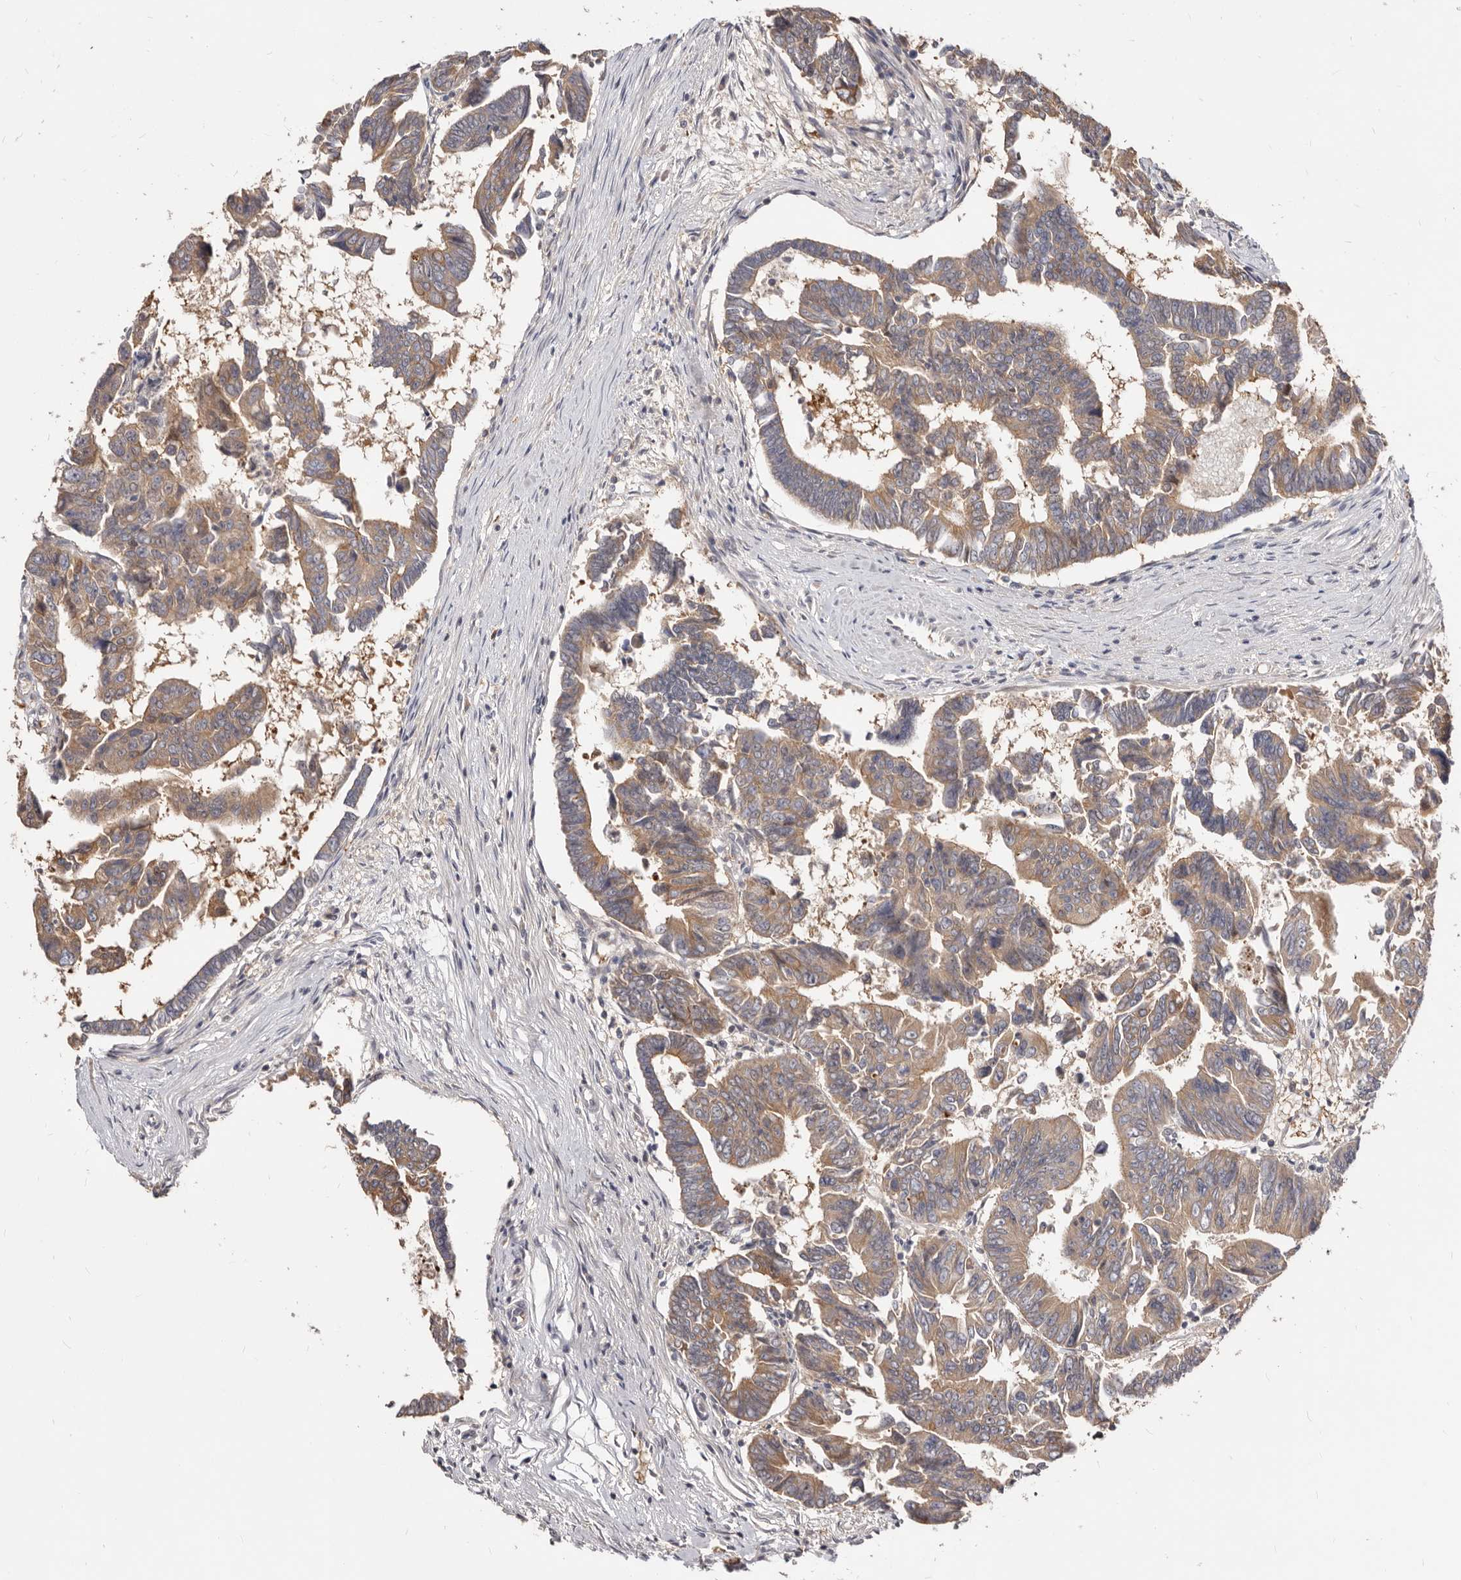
{"staining": {"intensity": "moderate", "quantity": ">75%", "location": "cytoplasmic/membranous"}, "tissue": "colorectal cancer", "cell_type": "Tumor cells", "image_type": "cancer", "snomed": [{"axis": "morphology", "description": "Adenocarcinoma, NOS"}, {"axis": "topography", "description": "Rectum"}], "caption": "DAB immunohistochemical staining of human colorectal adenocarcinoma exhibits moderate cytoplasmic/membranous protein staining in about >75% of tumor cells. (Brightfield microscopy of DAB IHC at high magnification).", "gene": "TC2N", "patient": {"sex": "female", "age": 65}}